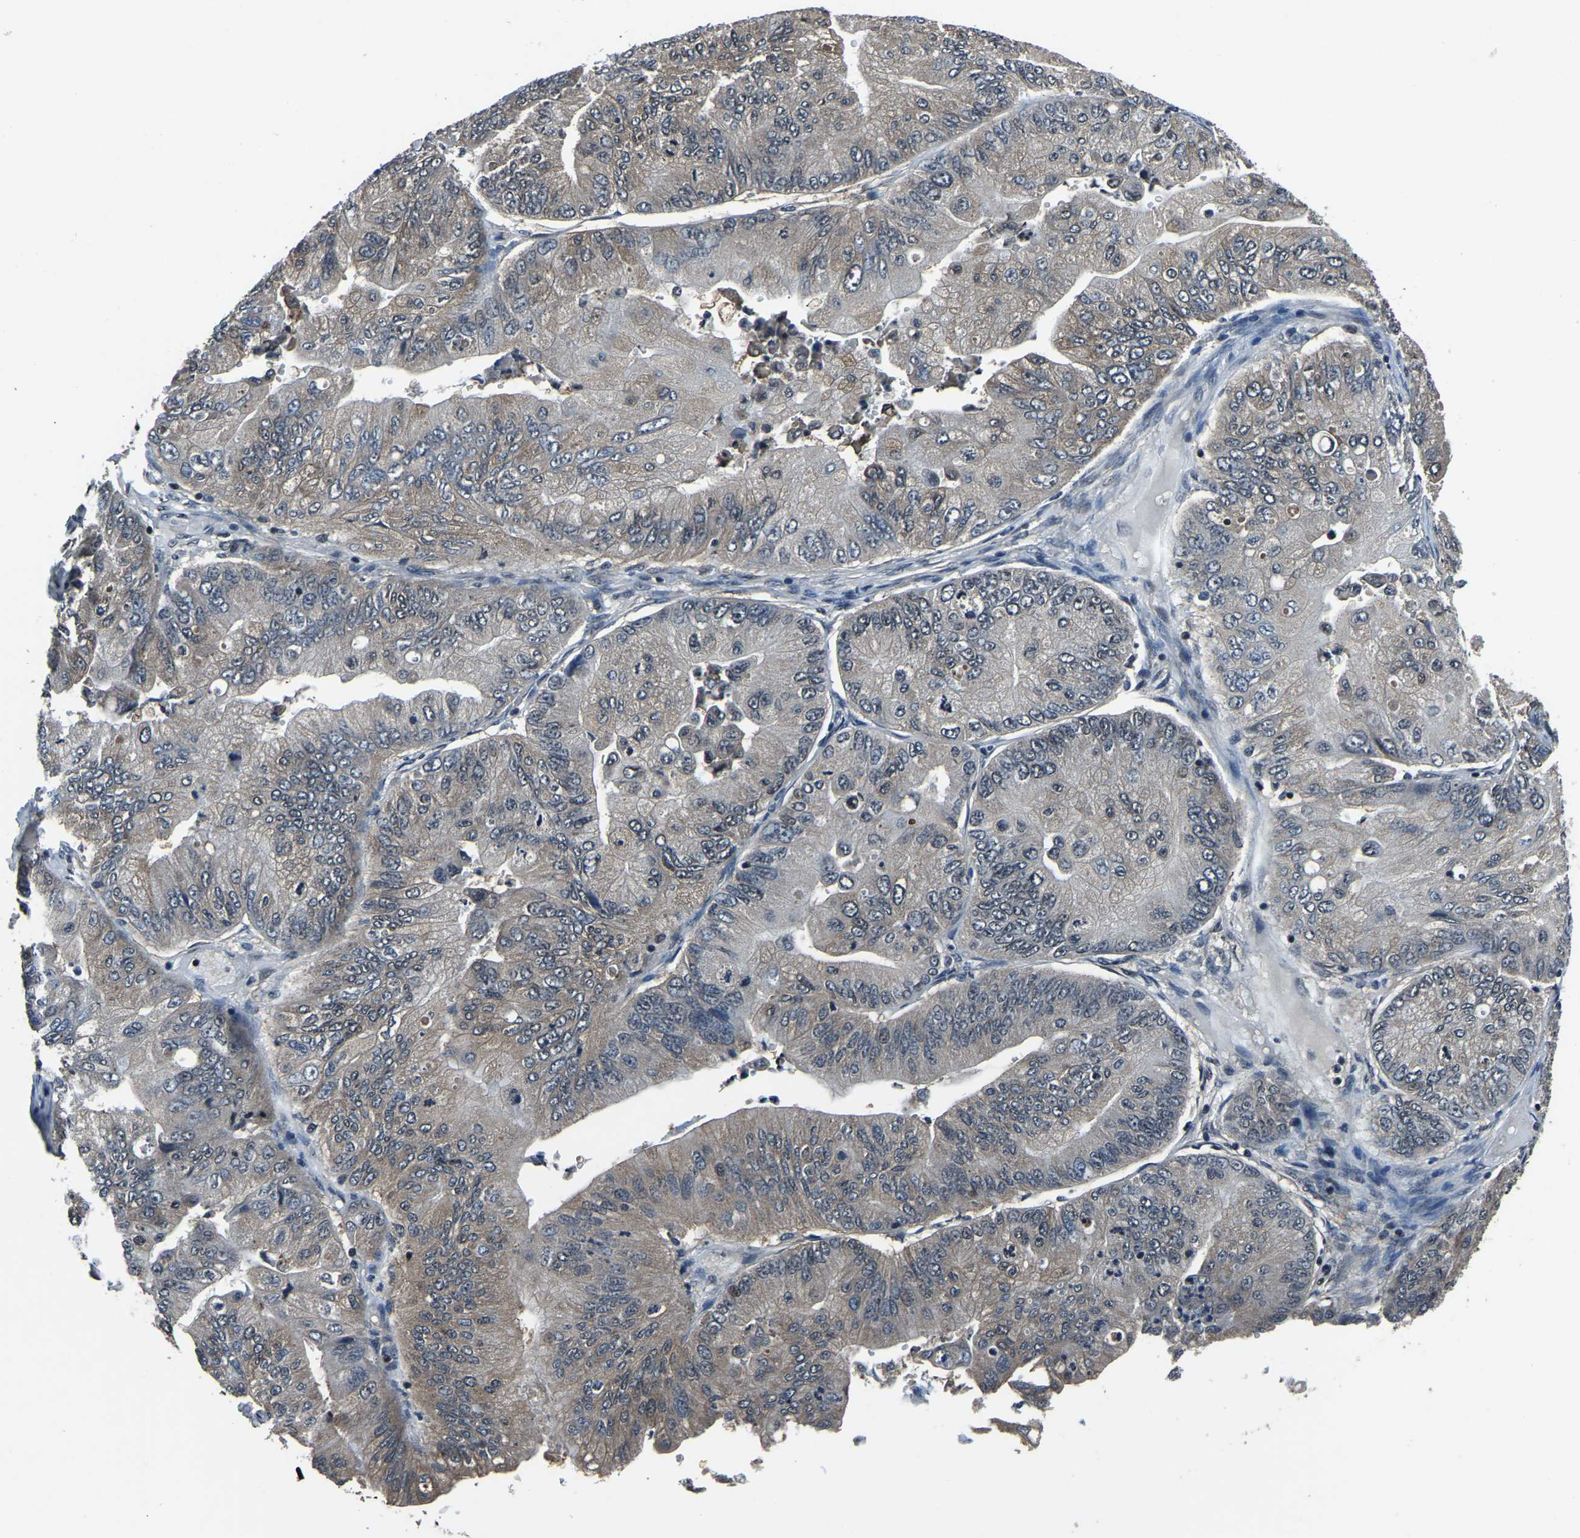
{"staining": {"intensity": "weak", "quantity": "25%-75%", "location": "cytoplasmic/membranous"}, "tissue": "ovarian cancer", "cell_type": "Tumor cells", "image_type": "cancer", "snomed": [{"axis": "morphology", "description": "Cystadenocarcinoma, mucinous, NOS"}, {"axis": "topography", "description": "Ovary"}], "caption": "There is low levels of weak cytoplasmic/membranous expression in tumor cells of ovarian cancer, as demonstrated by immunohistochemical staining (brown color).", "gene": "ANKIB1", "patient": {"sex": "female", "age": 61}}